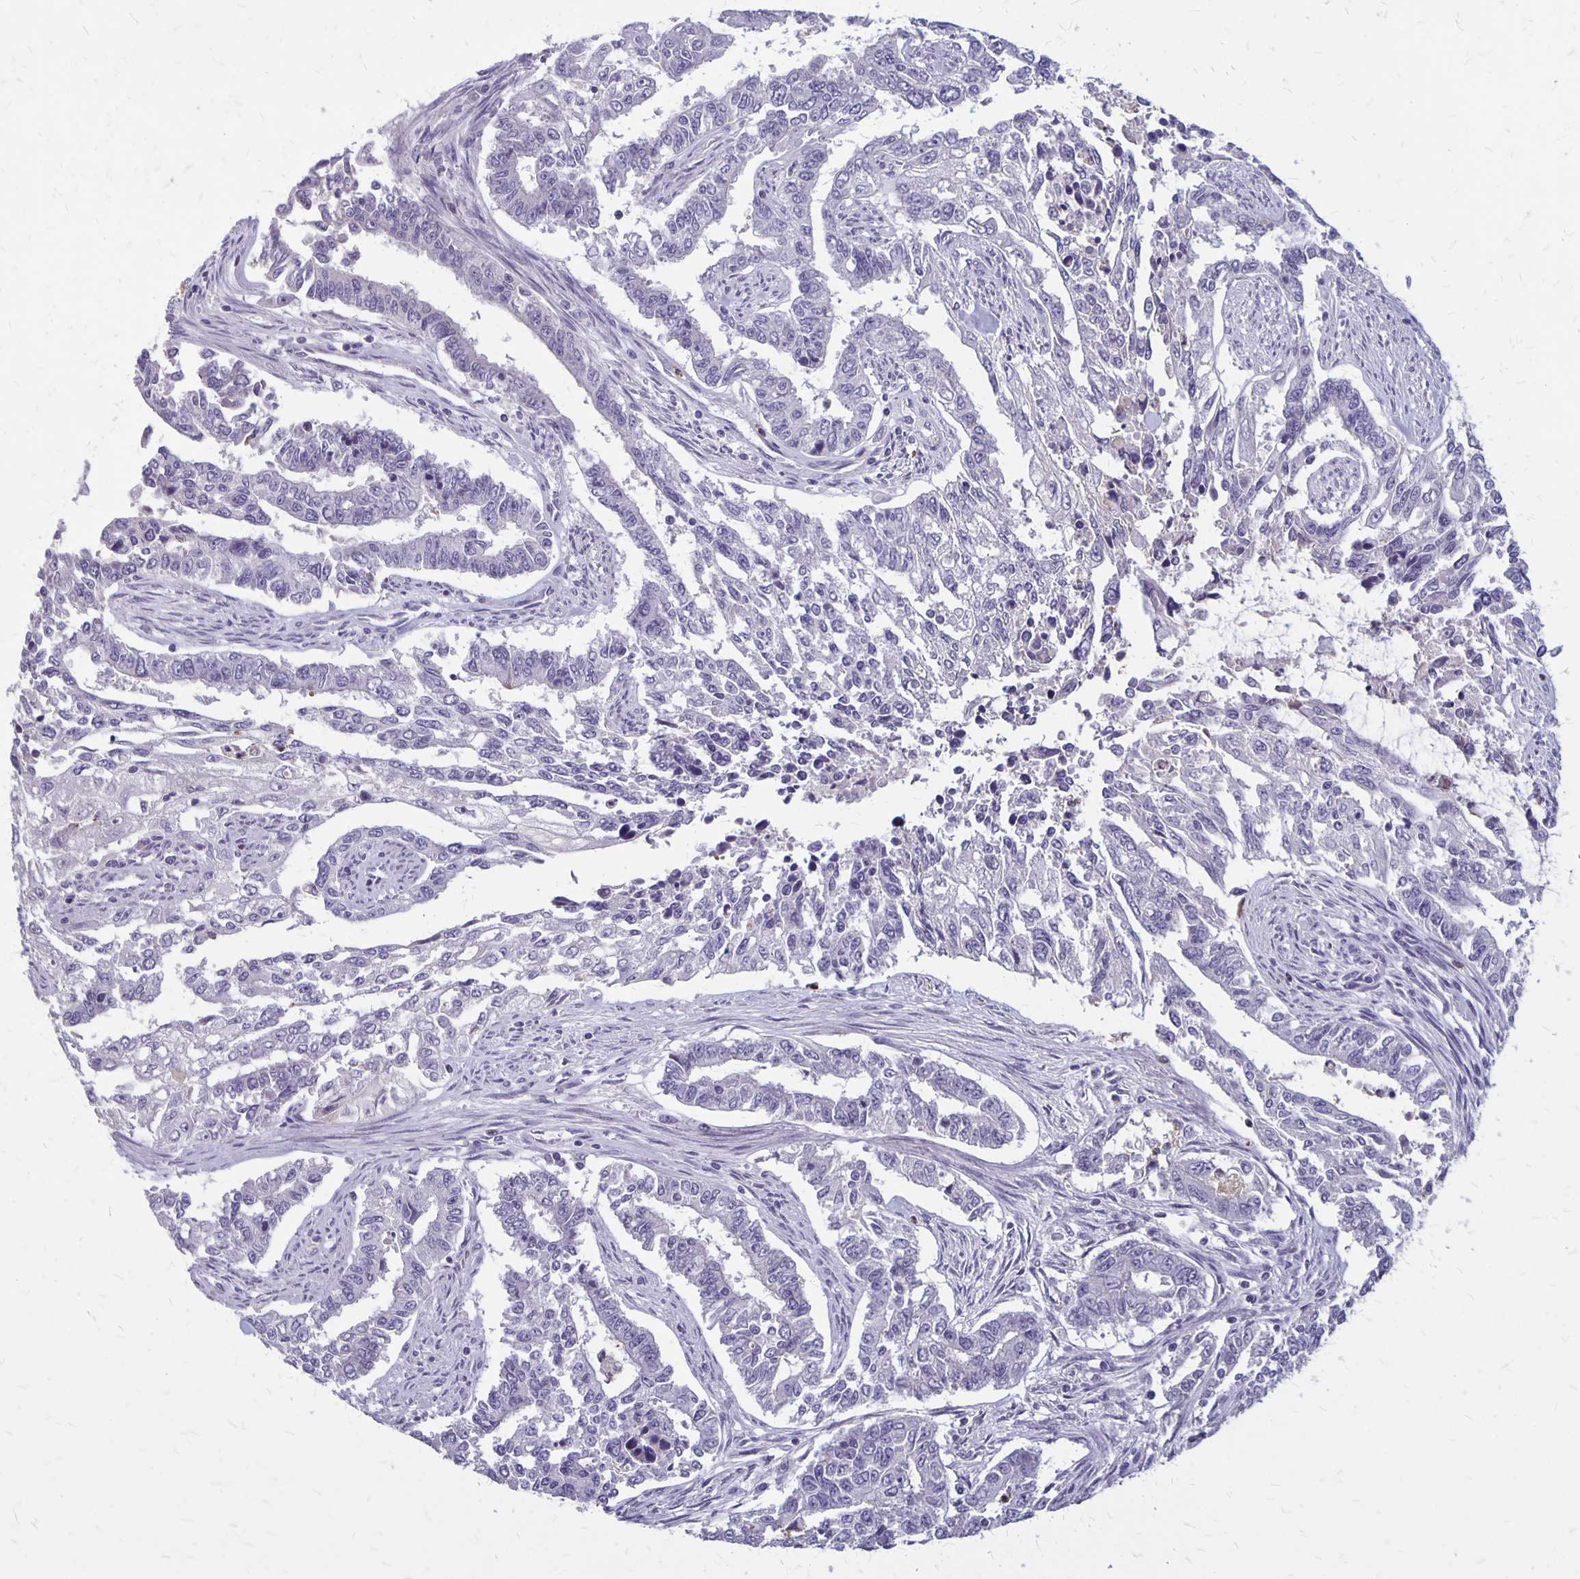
{"staining": {"intensity": "negative", "quantity": "none", "location": "none"}, "tissue": "endometrial cancer", "cell_type": "Tumor cells", "image_type": "cancer", "snomed": [{"axis": "morphology", "description": "Adenocarcinoma, NOS"}, {"axis": "topography", "description": "Uterus"}], "caption": "Human adenocarcinoma (endometrial) stained for a protein using immunohistochemistry demonstrates no expression in tumor cells.", "gene": "SEPTIN5", "patient": {"sex": "female", "age": 59}}